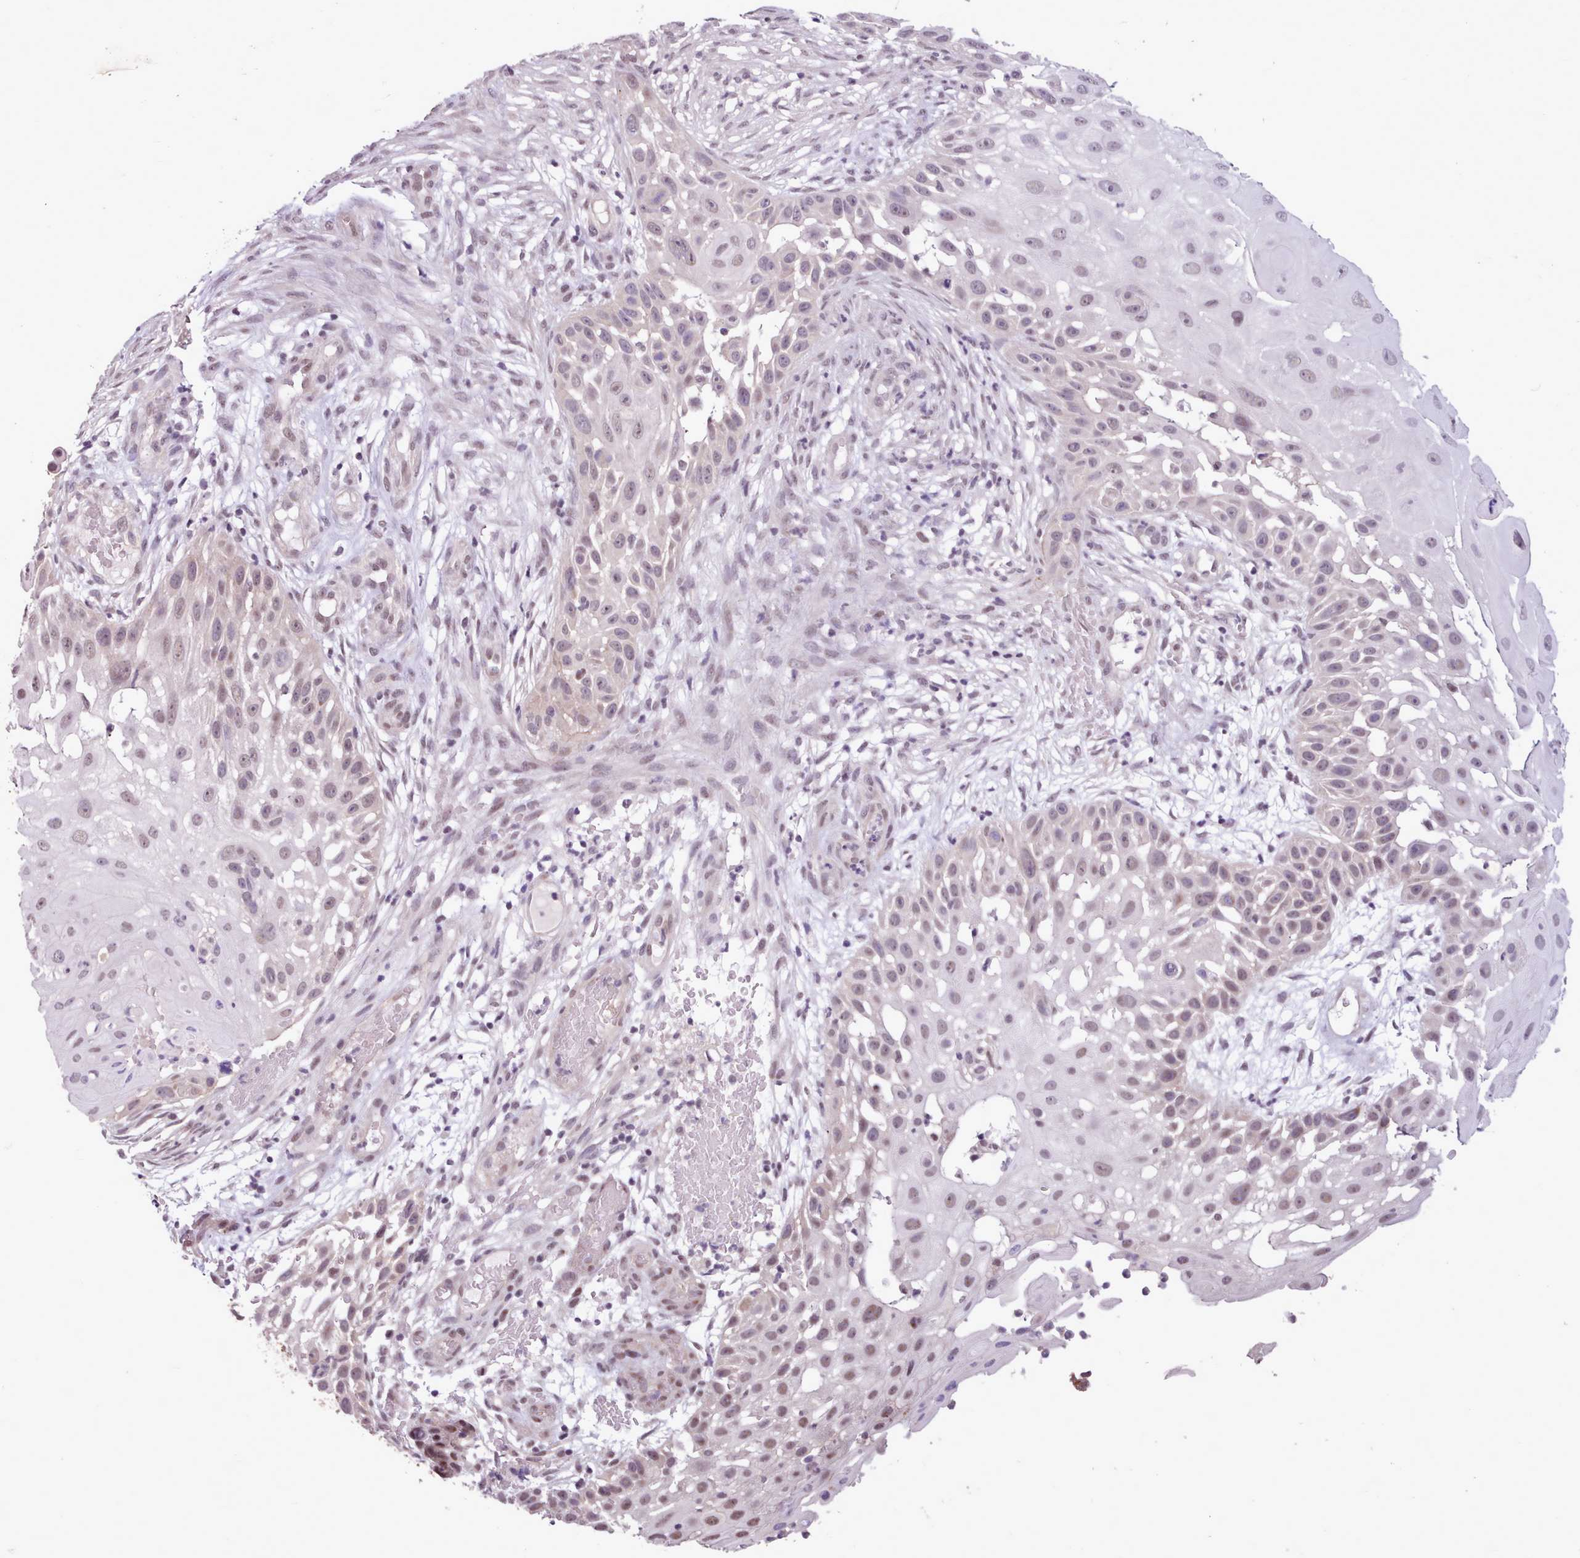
{"staining": {"intensity": "weak", "quantity": "25%-75%", "location": "nuclear"}, "tissue": "skin cancer", "cell_type": "Tumor cells", "image_type": "cancer", "snomed": [{"axis": "morphology", "description": "Squamous cell carcinoma, NOS"}, {"axis": "topography", "description": "Skin"}], "caption": "Human skin cancer (squamous cell carcinoma) stained with a protein marker exhibits weak staining in tumor cells.", "gene": "ZNF607", "patient": {"sex": "female", "age": 44}}